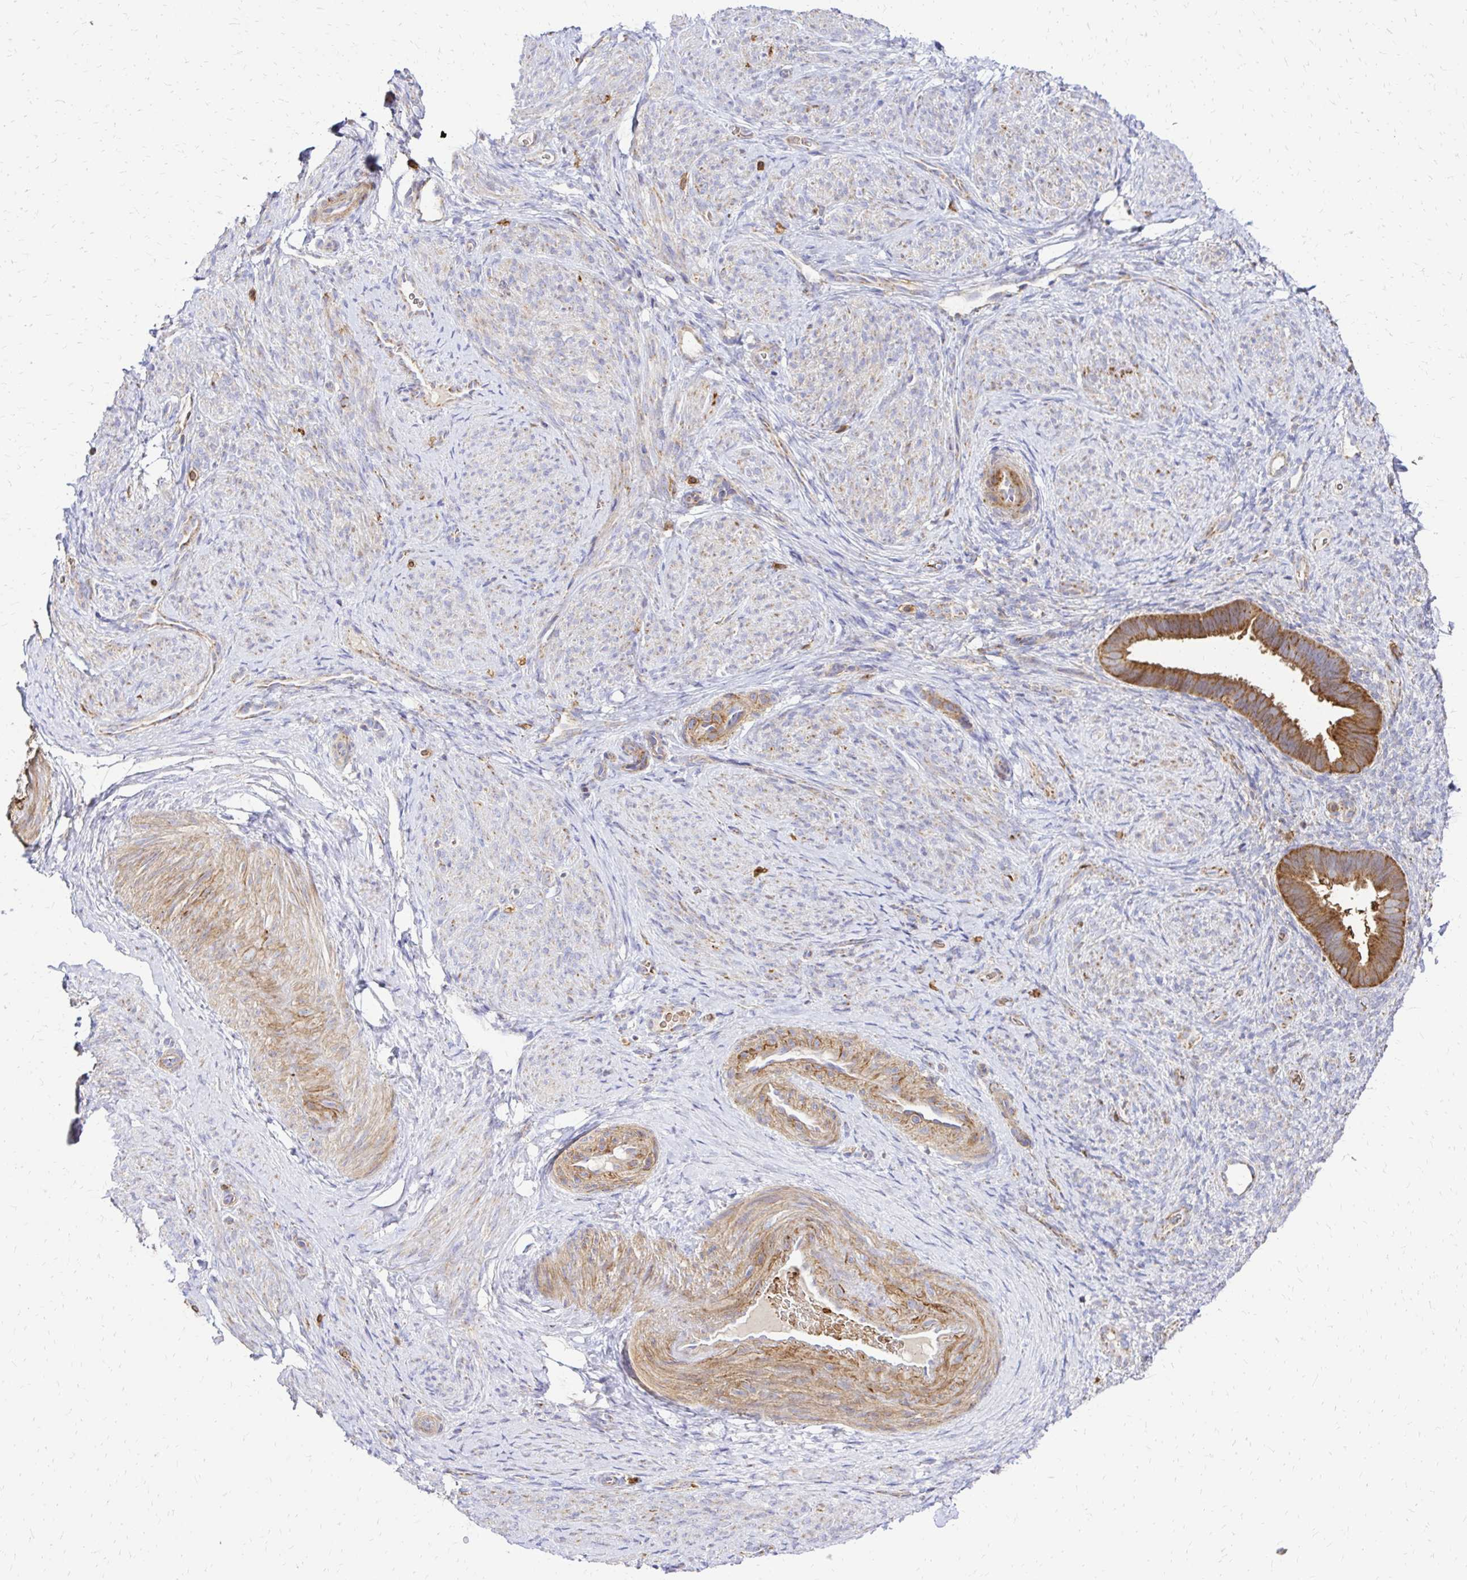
{"staining": {"intensity": "moderate", "quantity": "<25%", "location": "cytoplasmic/membranous"}, "tissue": "endometrium", "cell_type": "Cells in endometrial stroma", "image_type": "normal", "snomed": [{"axis": "morphology", "description": "Normal tissue, NOS"}, {"axis": "topography", "description": "Endometrium"}], "caption": "The micrograph shows staining of normal endometrium, revealing moderate cytoplasmic/membranous protein staining (brown color) within cells in endometrial stroma.", "gene": "MRPL13", "patient": {"sex": "female", "age": 34}}